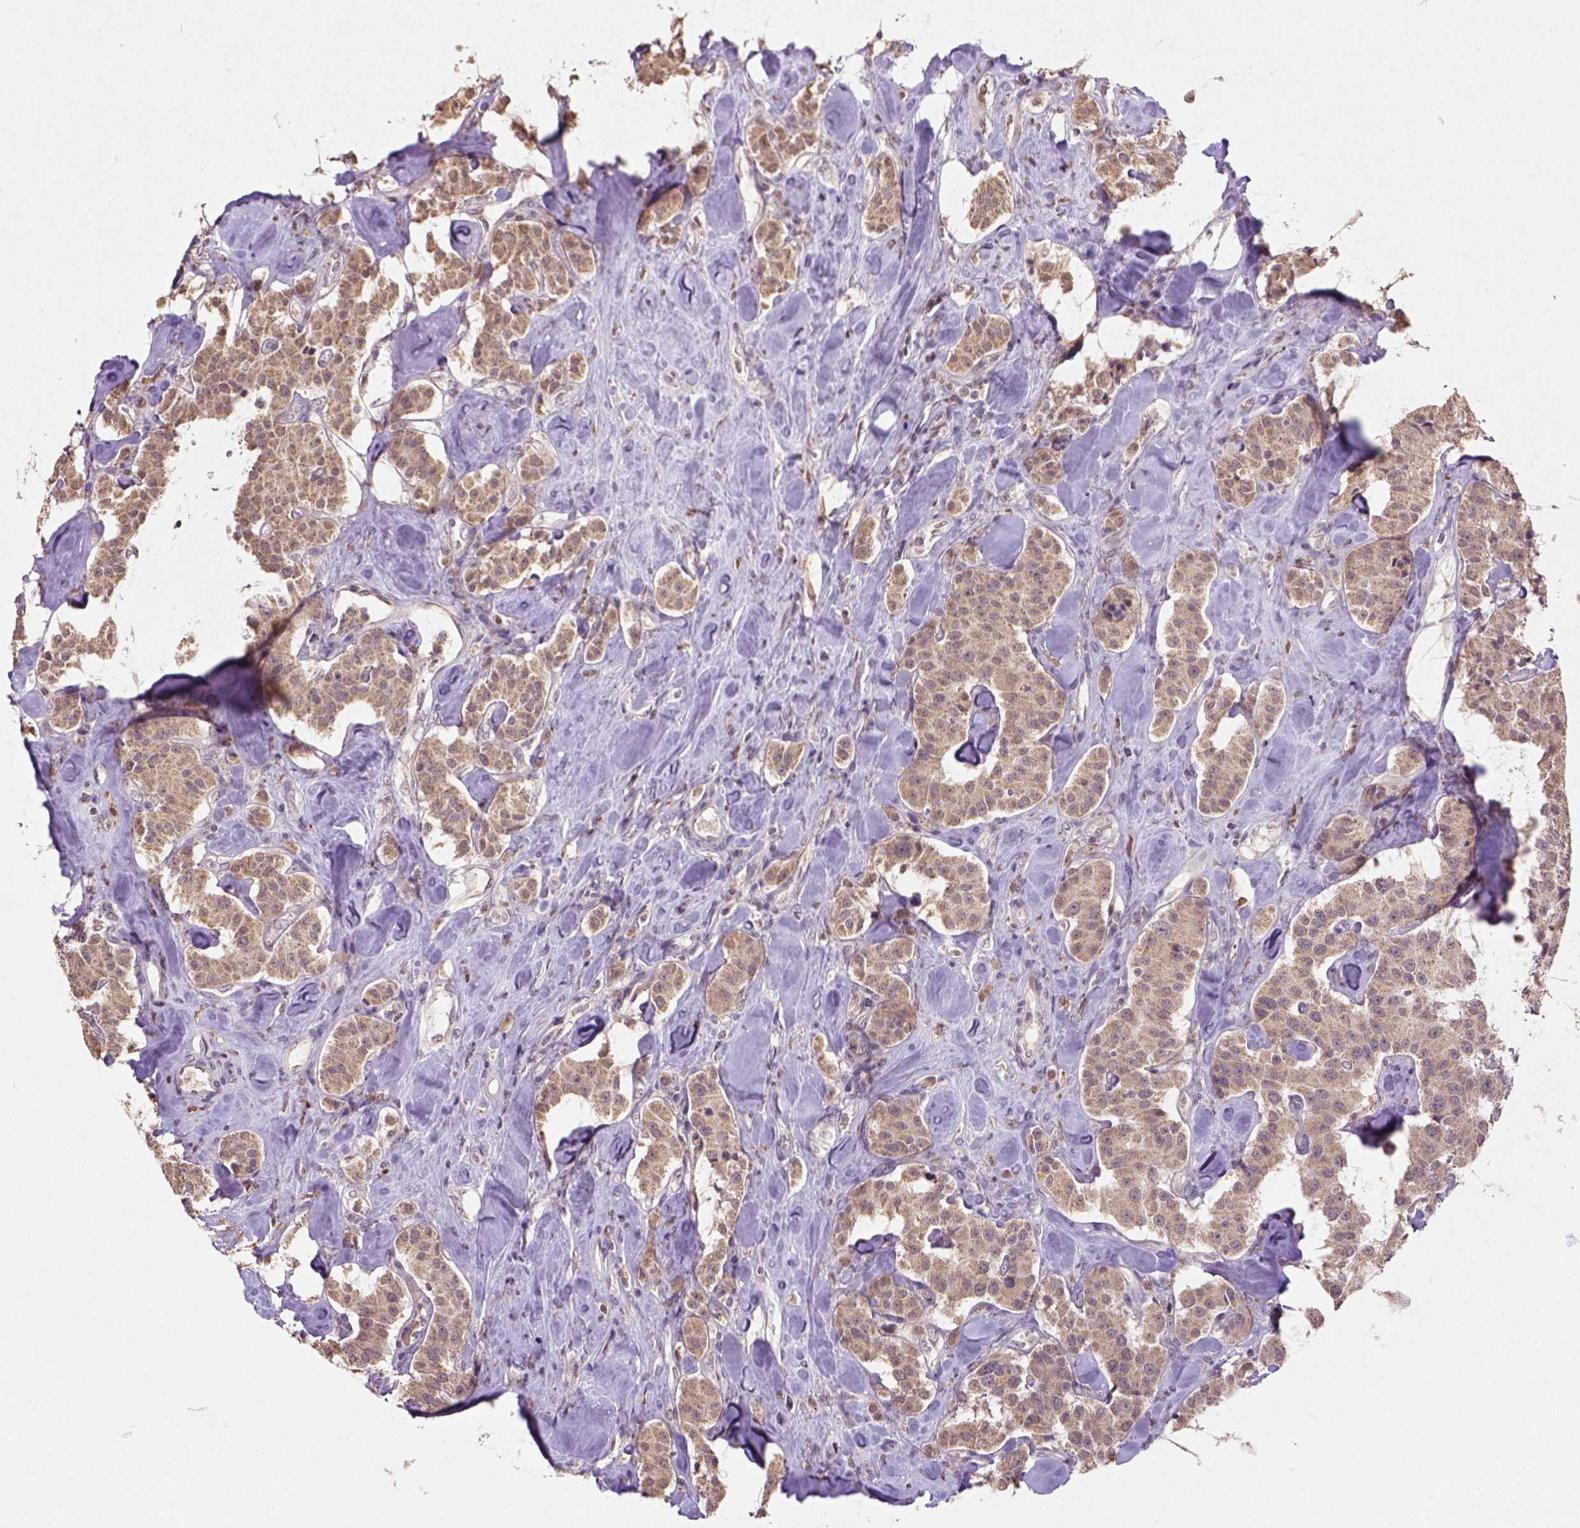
{"staining": {"intensity": "moderate", "quantity": ">75%", "location": "cytoplasmic/membranous"}, "tissue": "carcinoid", "cell_type": "Tumor cells", "image_type": "cancer", "snomed": [{"axis": "morphology", "description": "Carcinoid, malignant, NOS"}, {"axis": "topography", "description": "Pancreas"}], "caption": "The photomicrograph displays a brown stain indicating the presence of a protein in the cytoplasmic/membranous of tumor cells in carcinoid (malignant).", "gene": "NUDT10", "patient": {"sex": "male", "age": 41}}